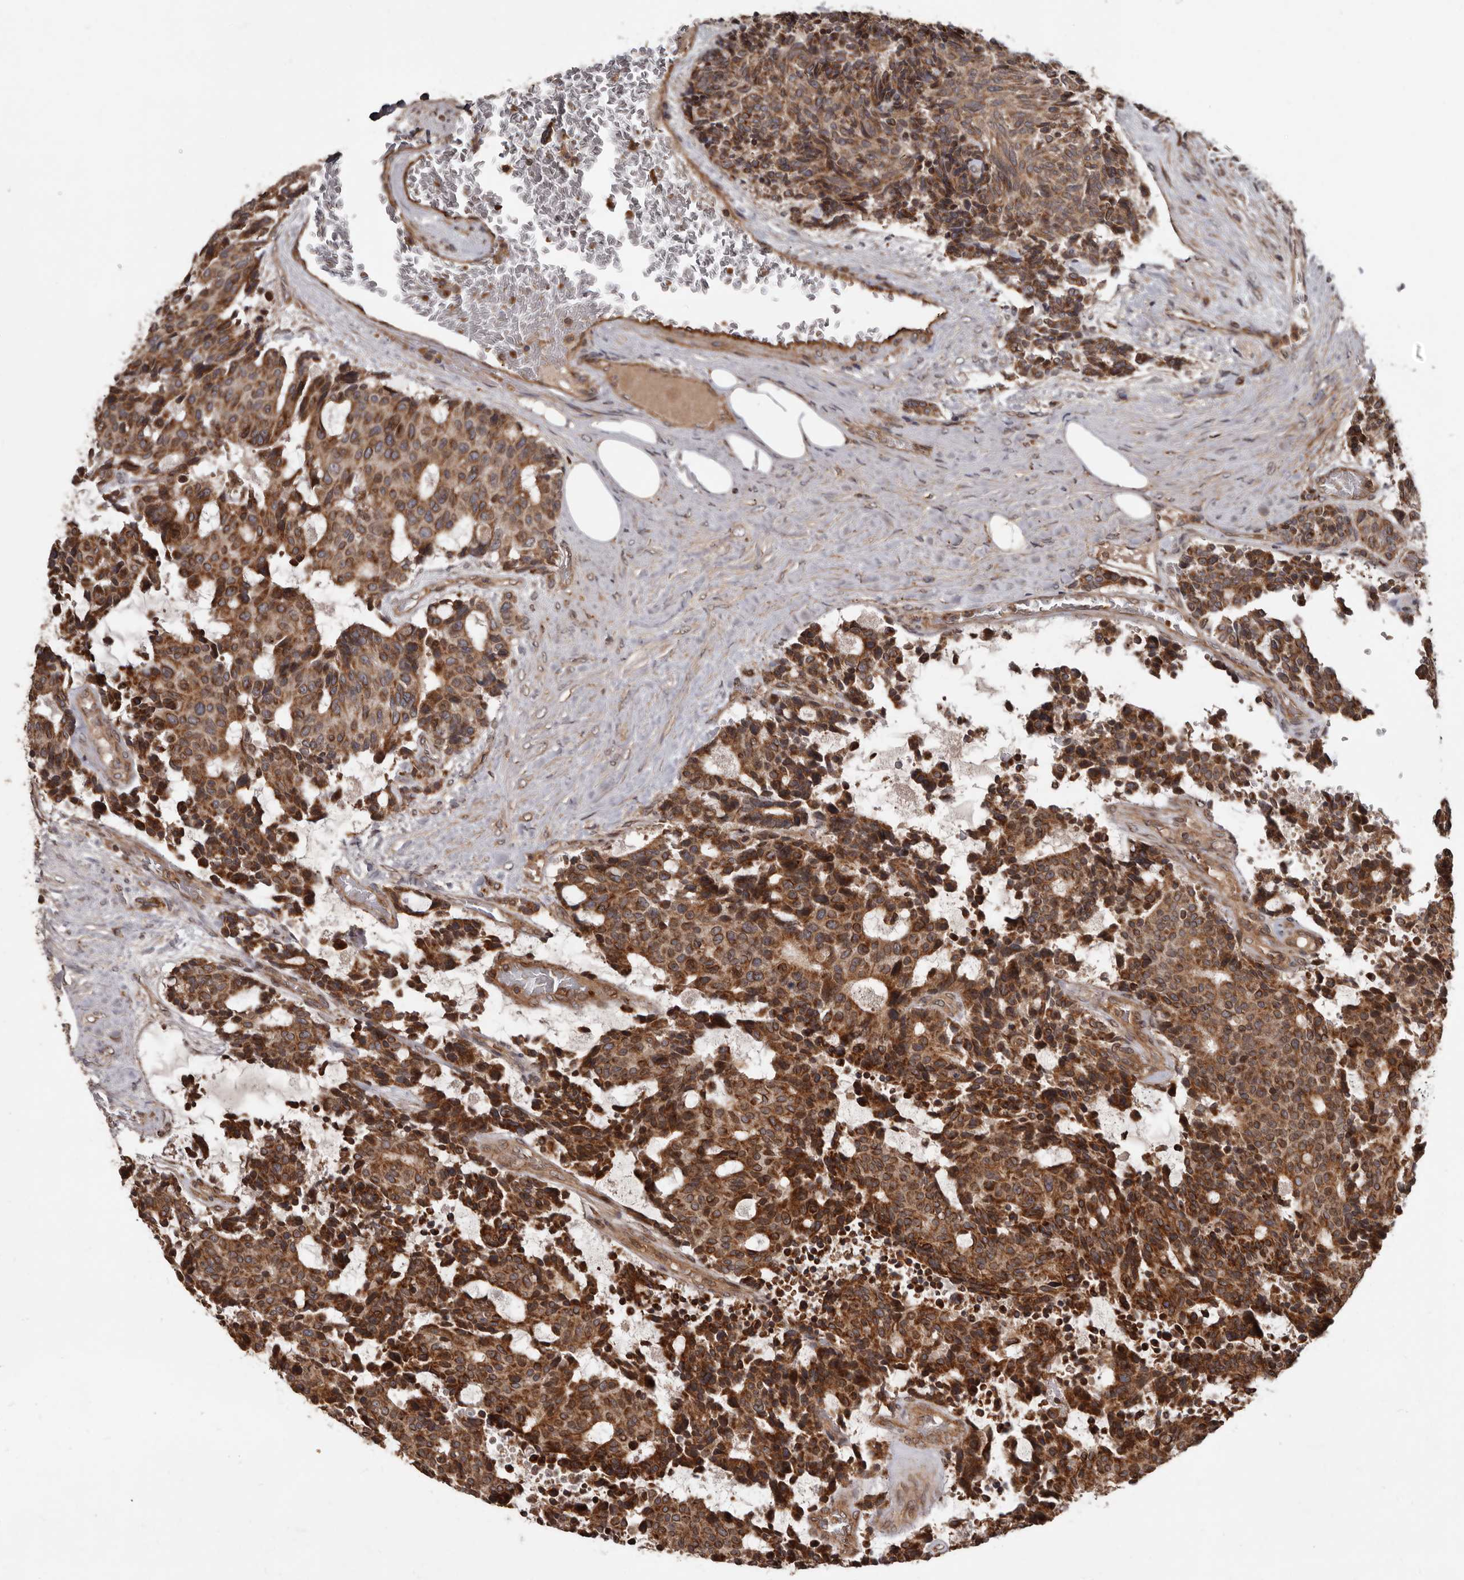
{"staining": {"intensity": "strong", "quantity": ">75%", "location": "cytoplasmic/membranous"}, "tissue": "carcinoid", "cell_type": "Tumor cells", "image_type": "cancer", "snomed": [{"axis": "morphology", "description": "Carcinoid, malignant, NOS"}, {"axis": "topography", "description": "Pancreas"}], "caption": "Carcinoid stained for a protein exhibits strong cytoplasmic/membranous positivity in tumor cells. The staining was performed using DAB (3,3'-diaminobenzidine), with brown indicating positive protein expression. Nuclei are stained blue with hematoxylin.", "gene": "STK36", "patient": {"sex": "female", "age": 54}}